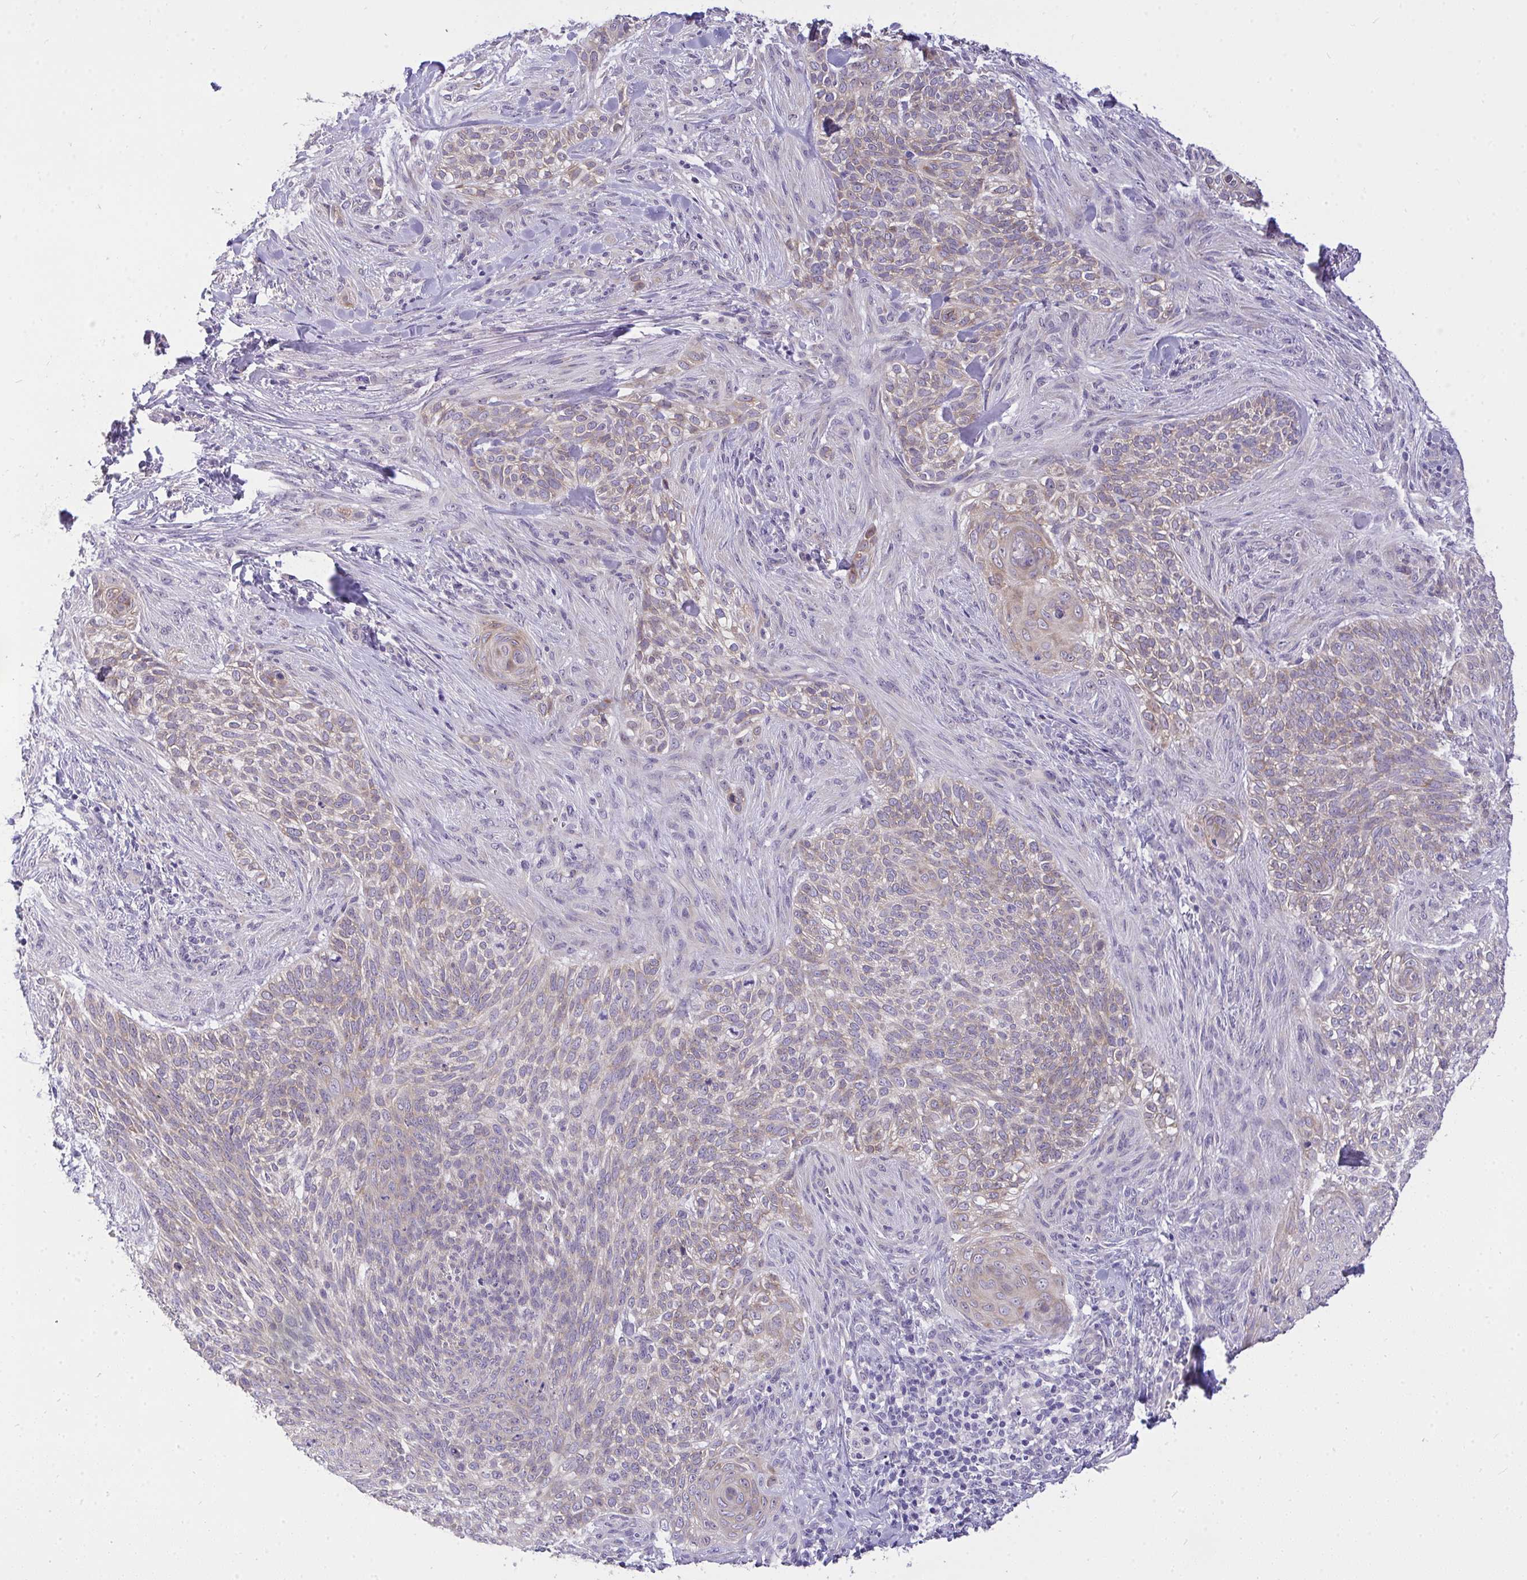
{"staining": {"intensity": "weak", "quantity": "25%-75%", "location": "cytoplasmic/membranous"}, "tissue": "skin cancer", "cell_type": "Tumor cells", "image_type": "cancer", "snomed": [{"axis": "morphology", "description": "Basal cell carcinoma"}, {"axis": "topography", "description": "Skin"}], "caption": "Protein staining demonstrates weak cytoplasmic/membranous expression in about 25%-75% of tumor cells in skin basal cell carcinoma.", "gene": "VGLL3", "patient": {"sex": "female", "age": 48}}